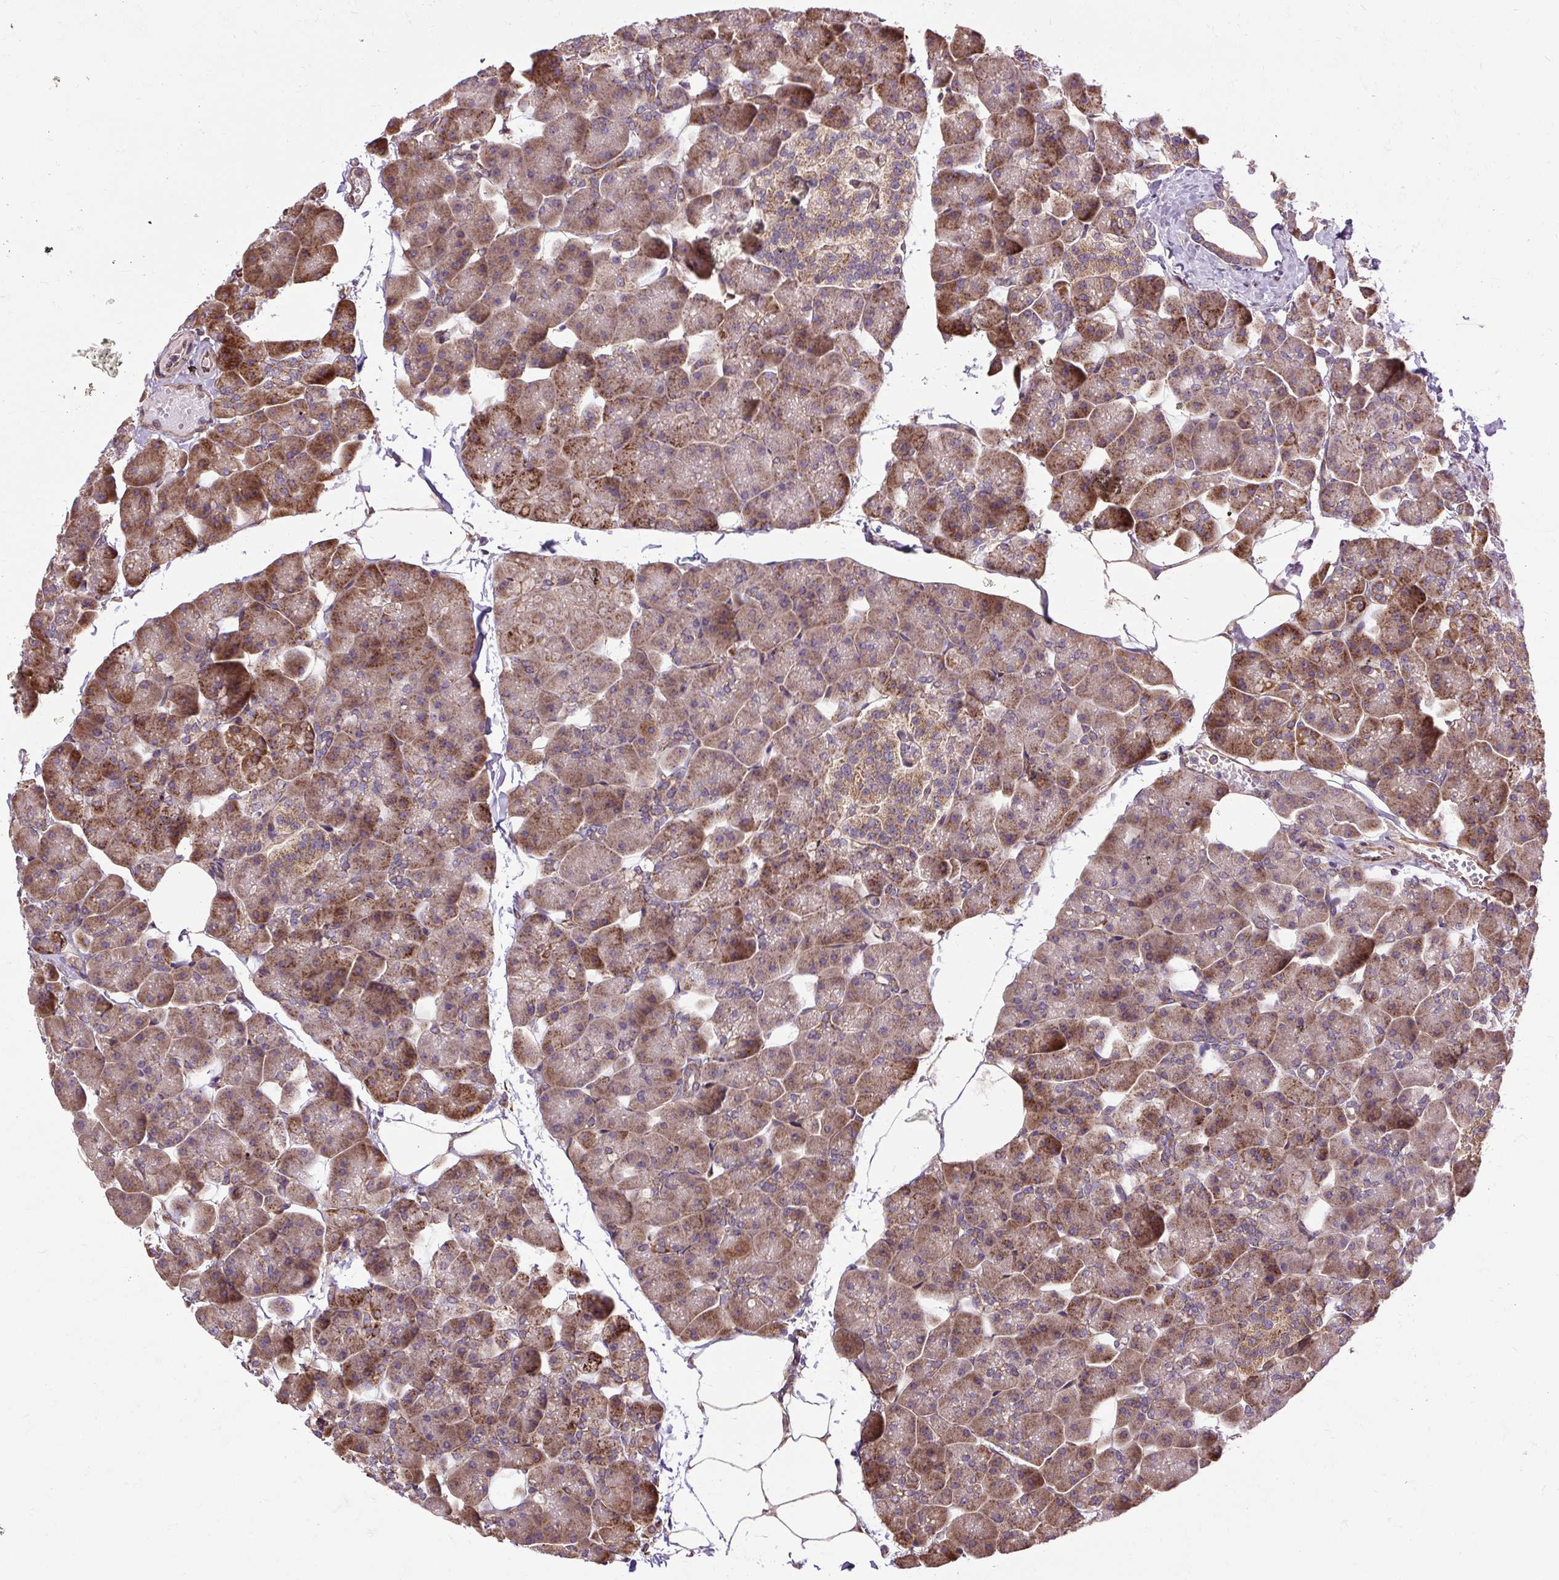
{"staining": {"intensity": "moderate", "quantity": ">75%", "location": "cytoplasmic/membranous"}, "tissue": "pancreas", "cell_type": "Exocrine glandular cells", "image_type": "normal", "snomed": [{"axis": "morphology", "description": "Normal tissue, NOS"}, {"axis": "topography", "description": "Pancreas"}], "caption": "Moderate cytoplasmic/membranous protein expression is present in about >75% of exocrine glandular cells in pancreas. The protein of interest is stained brown, and the nuclei are stained in blue (DAB (3,3'-diaminobenzidine) IHC with brightfield microscopy, high magnification).", "gene": "FLRT1", "patient": {"sex": "male", "age": 35}}